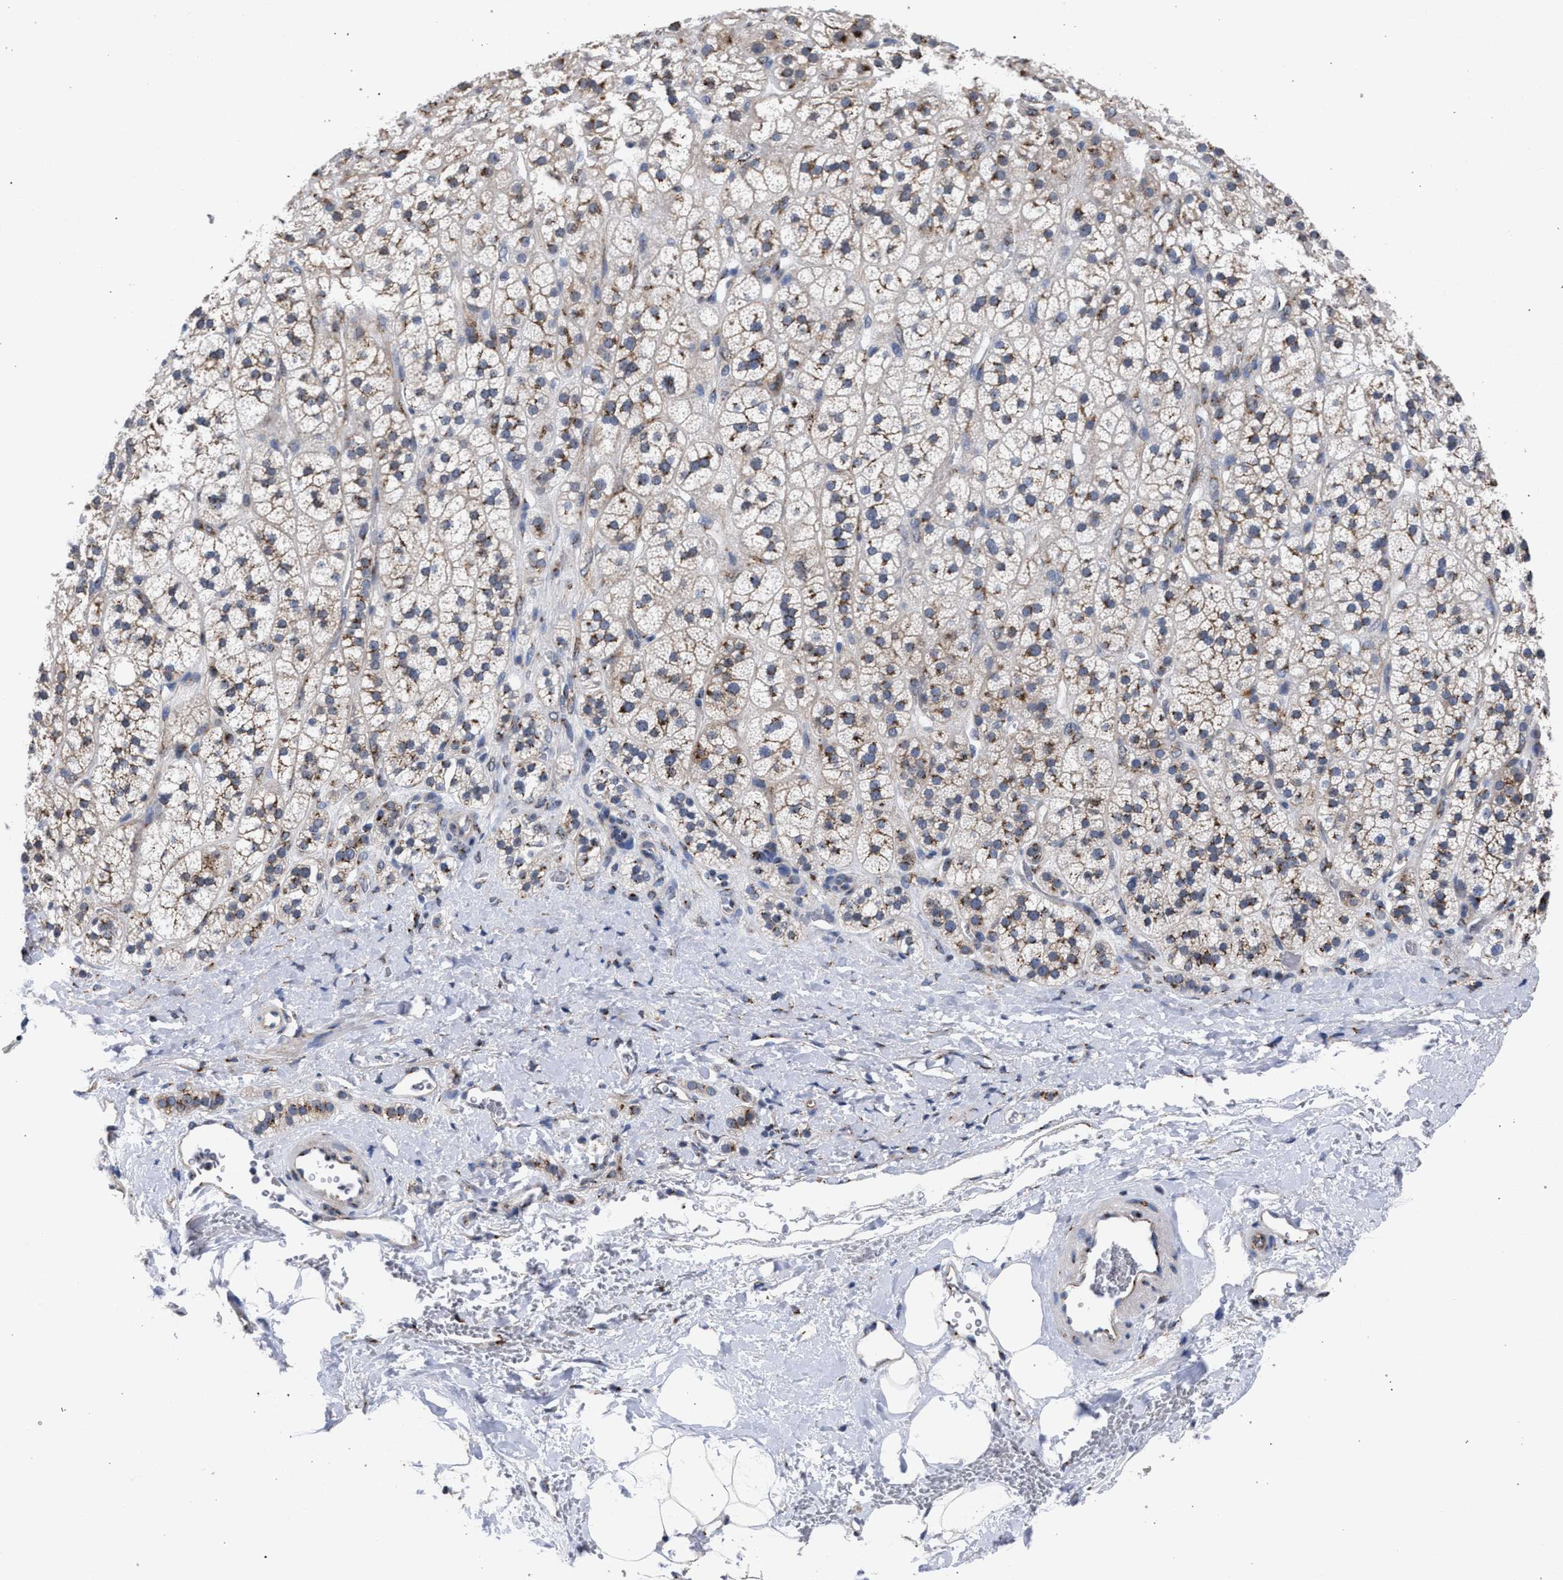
{"staining": {"intensity": "moderate", "quantity": ">75%", "location": "cytoplasmic/membranous"}, "tissue": "adrenal gland", "cell_type": "Glandular cells", "image_type": "normal", "snomed": [{"axis": "morphology", "description": "Normal tissue, NOS"}, {"axis": "topography", "description": "Adrenal gland"}], "caption": "Immunohistochemistry (IHC) micrograph of benign adrenal gland stained for a protein (brown), which displays medium levels of moderate cytoplasmic/membranous staining in about >75% of glandular cells.", "gene": "GOLGA2", "patient": {"sex": "male", "age": 56}}